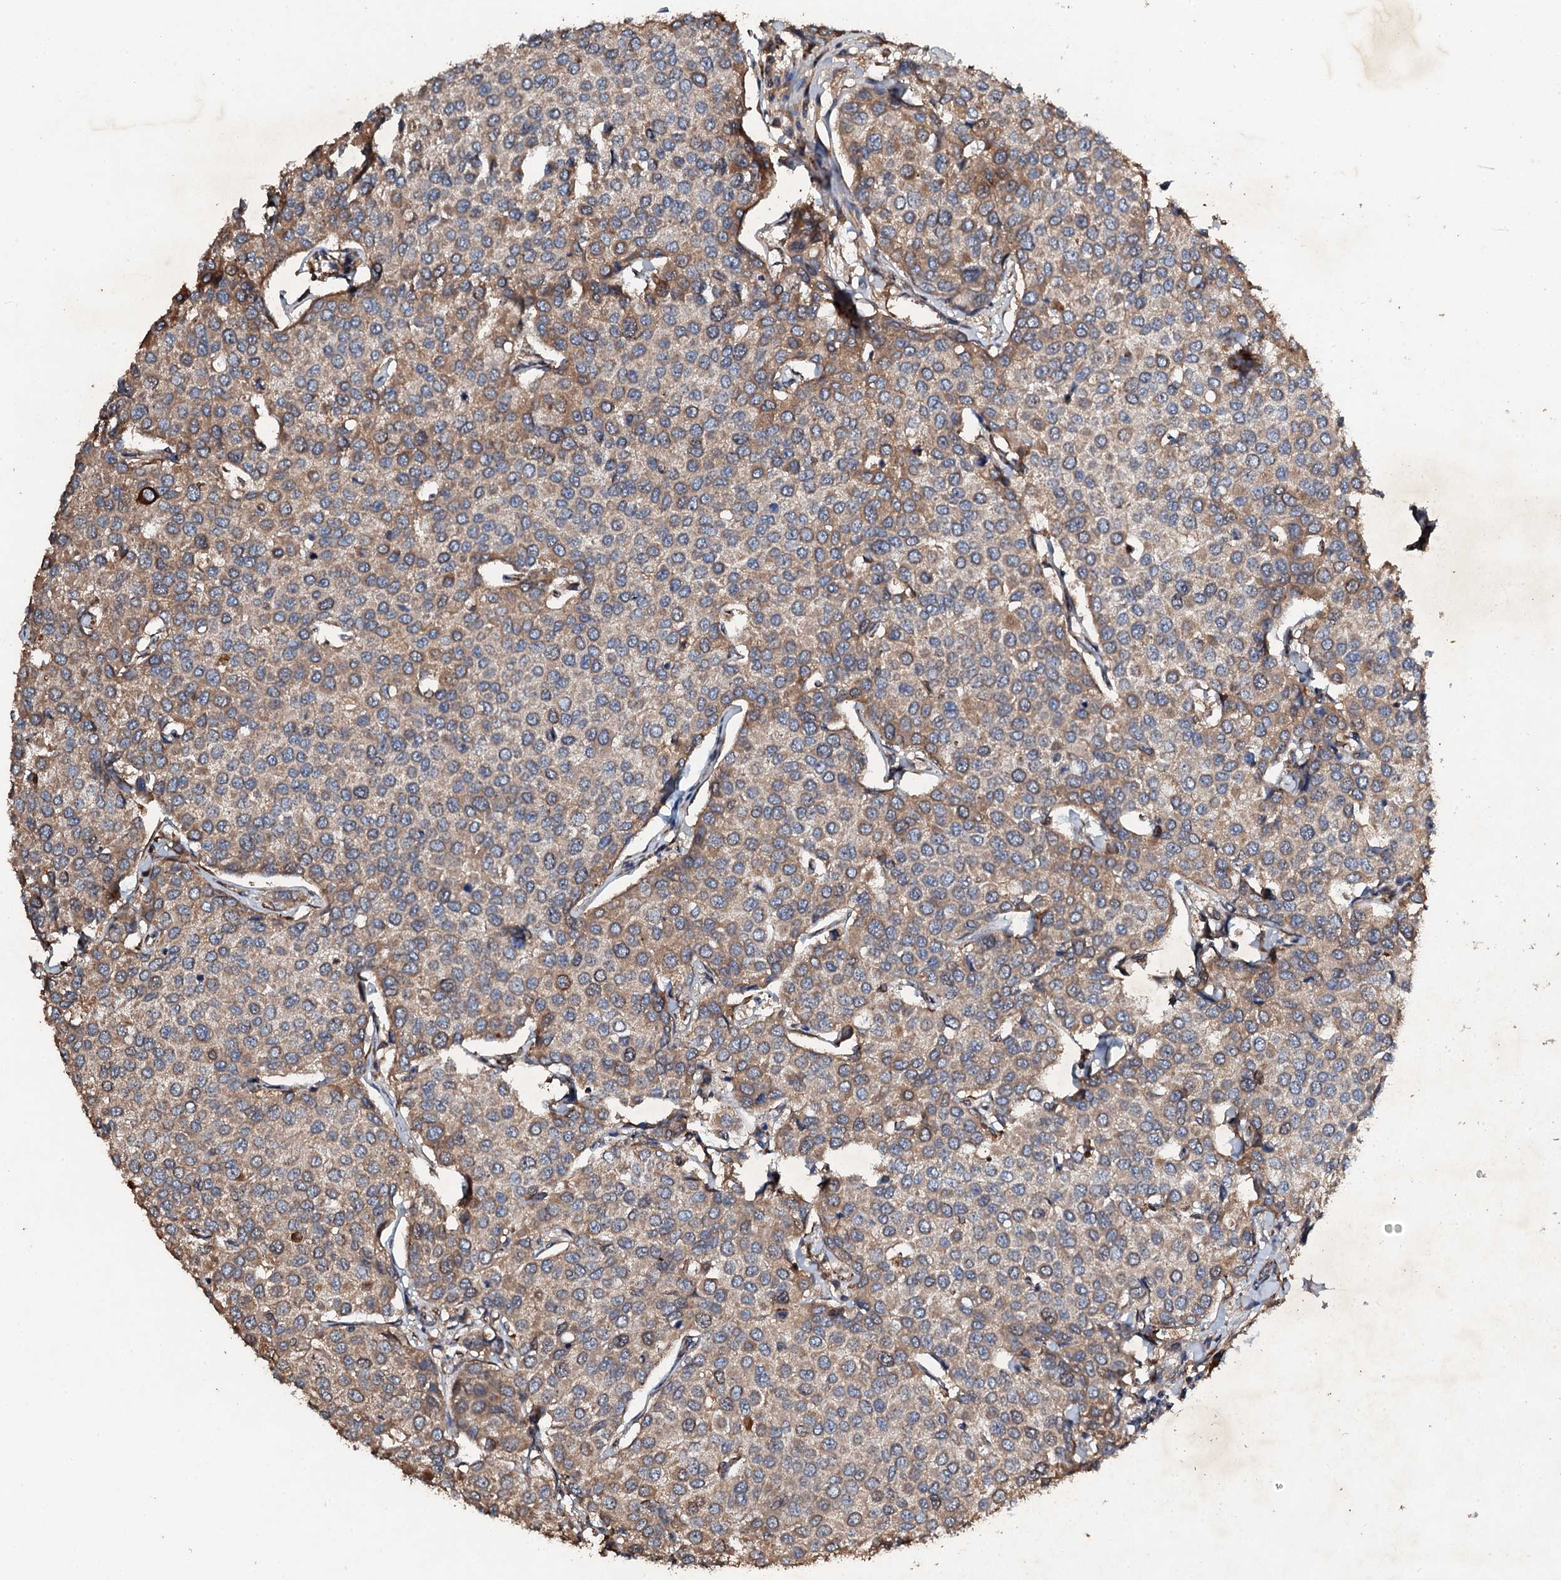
{"staining": {"intensity": "moderate", "quantity": ">75%", "location": "cytoplasmic/membranous"}, "tissue": "breast cancer", "cell_type": "Tumor cells", "image_type": "cancer", "snomed": [{"axis": "morphology", "description": "Duct carcinoma"}, {"axis": "topography", "description": "Breast"}], "caption": "Immunohistochemical staining of human breast cancer (infiltrating ductal carcinoma) demonstrates moderate cytoplasmic/membranous protein positivity in about >75% of tumor cells.", "gene": "ADAMTS10", "patient": {"sex": "female", "age": 55}}